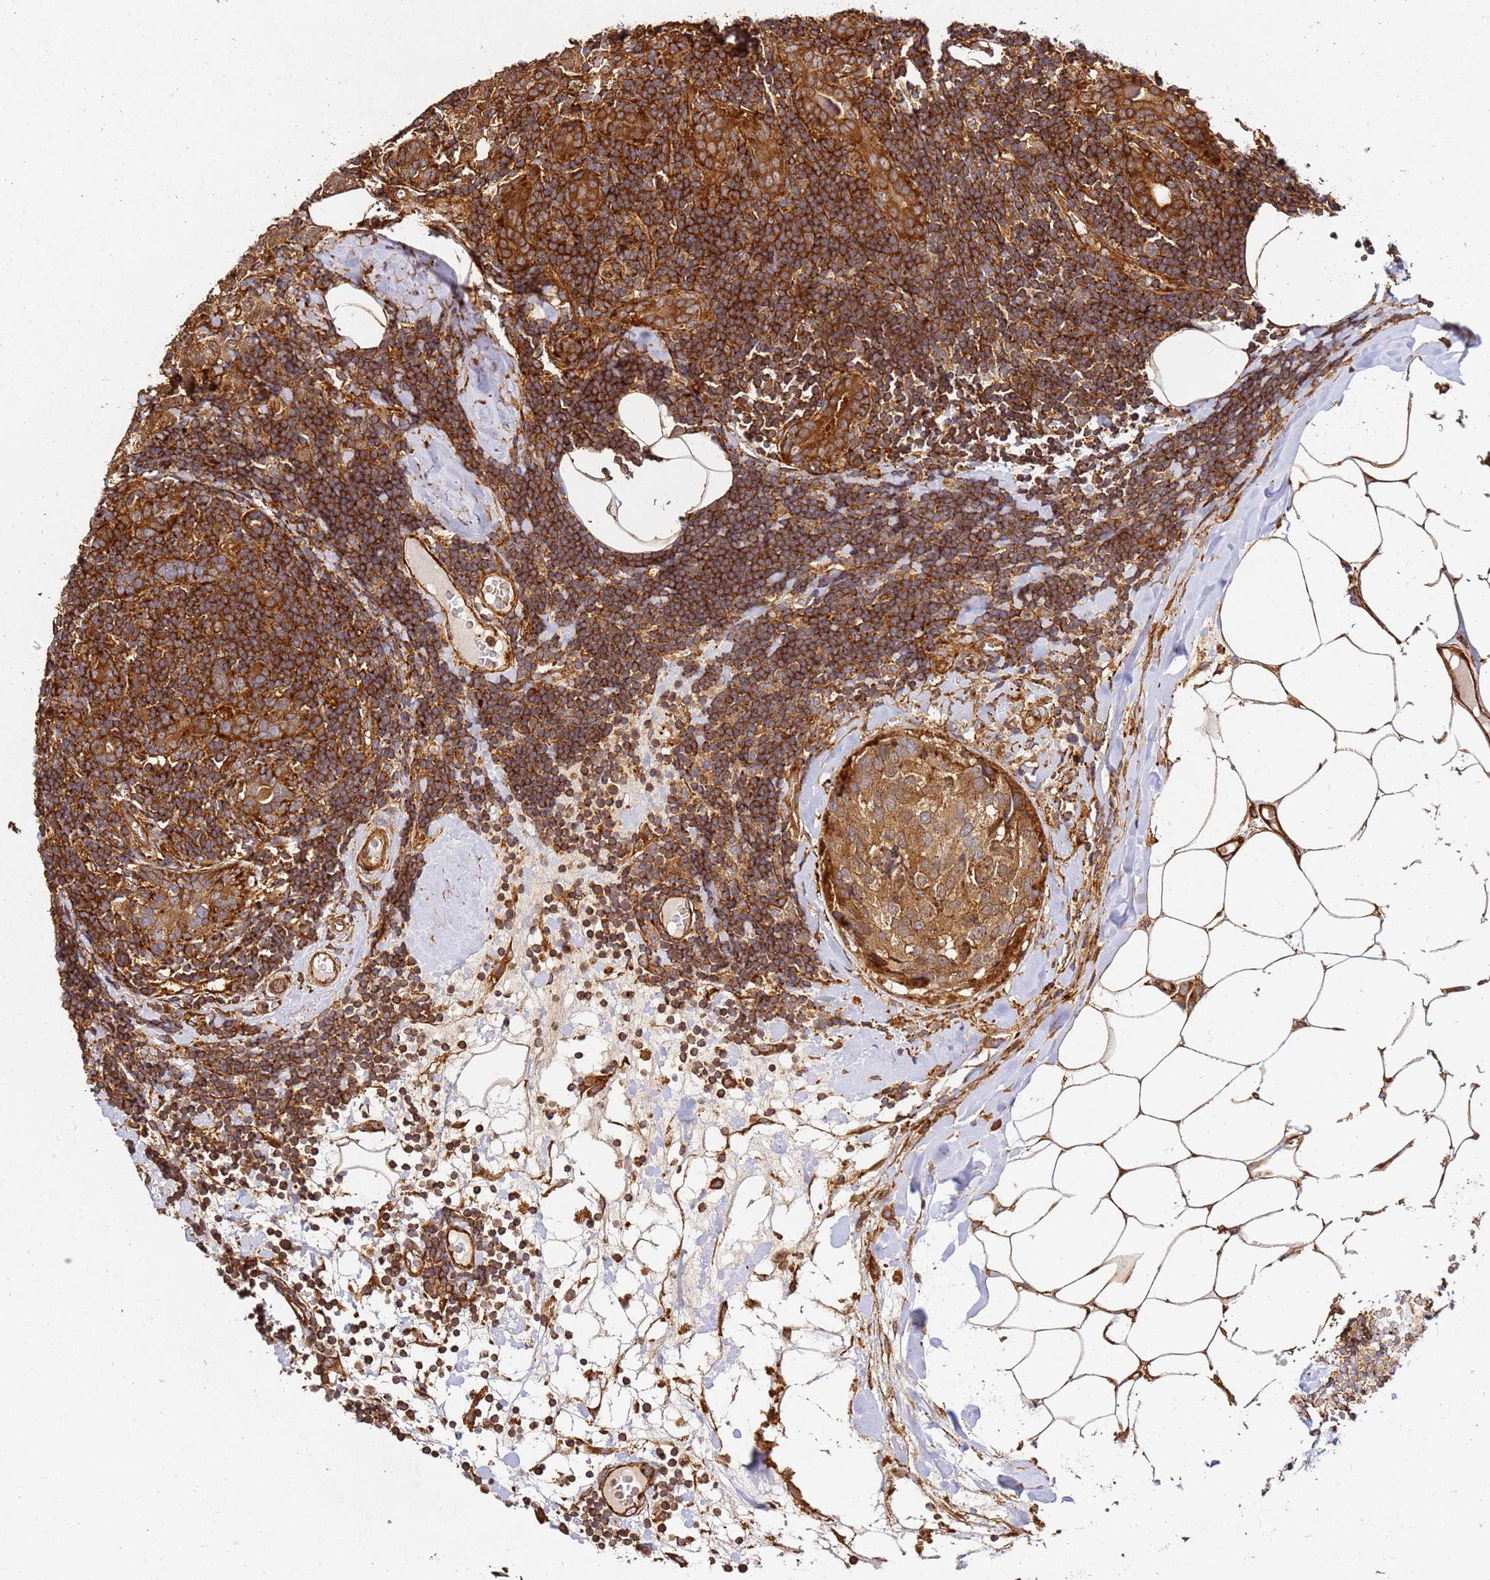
{"staining": {"intensity": "moderate", "quantity": ">75%", "location": "cytoplasmic/membranous"}, "tissue": "breast cancer", "cell_type": "Tumor cells", "image_type": "cancer", "snomed": [{"axis": "morphology", "description": "Lobular carcinoma"}, {"axis": "topography", "description": "Breast"}], "caption": "Immunohistochemical staining of human breast lobular carcinoma reveals moderate cytoplasmic/membranous protein positivity in approximately >75% of tumor cells. The protein of interest is shown in brown color, while the nuclei are stained blue.", "gene": "DVL3", "patient": {"sex": "female", "age": 59}}